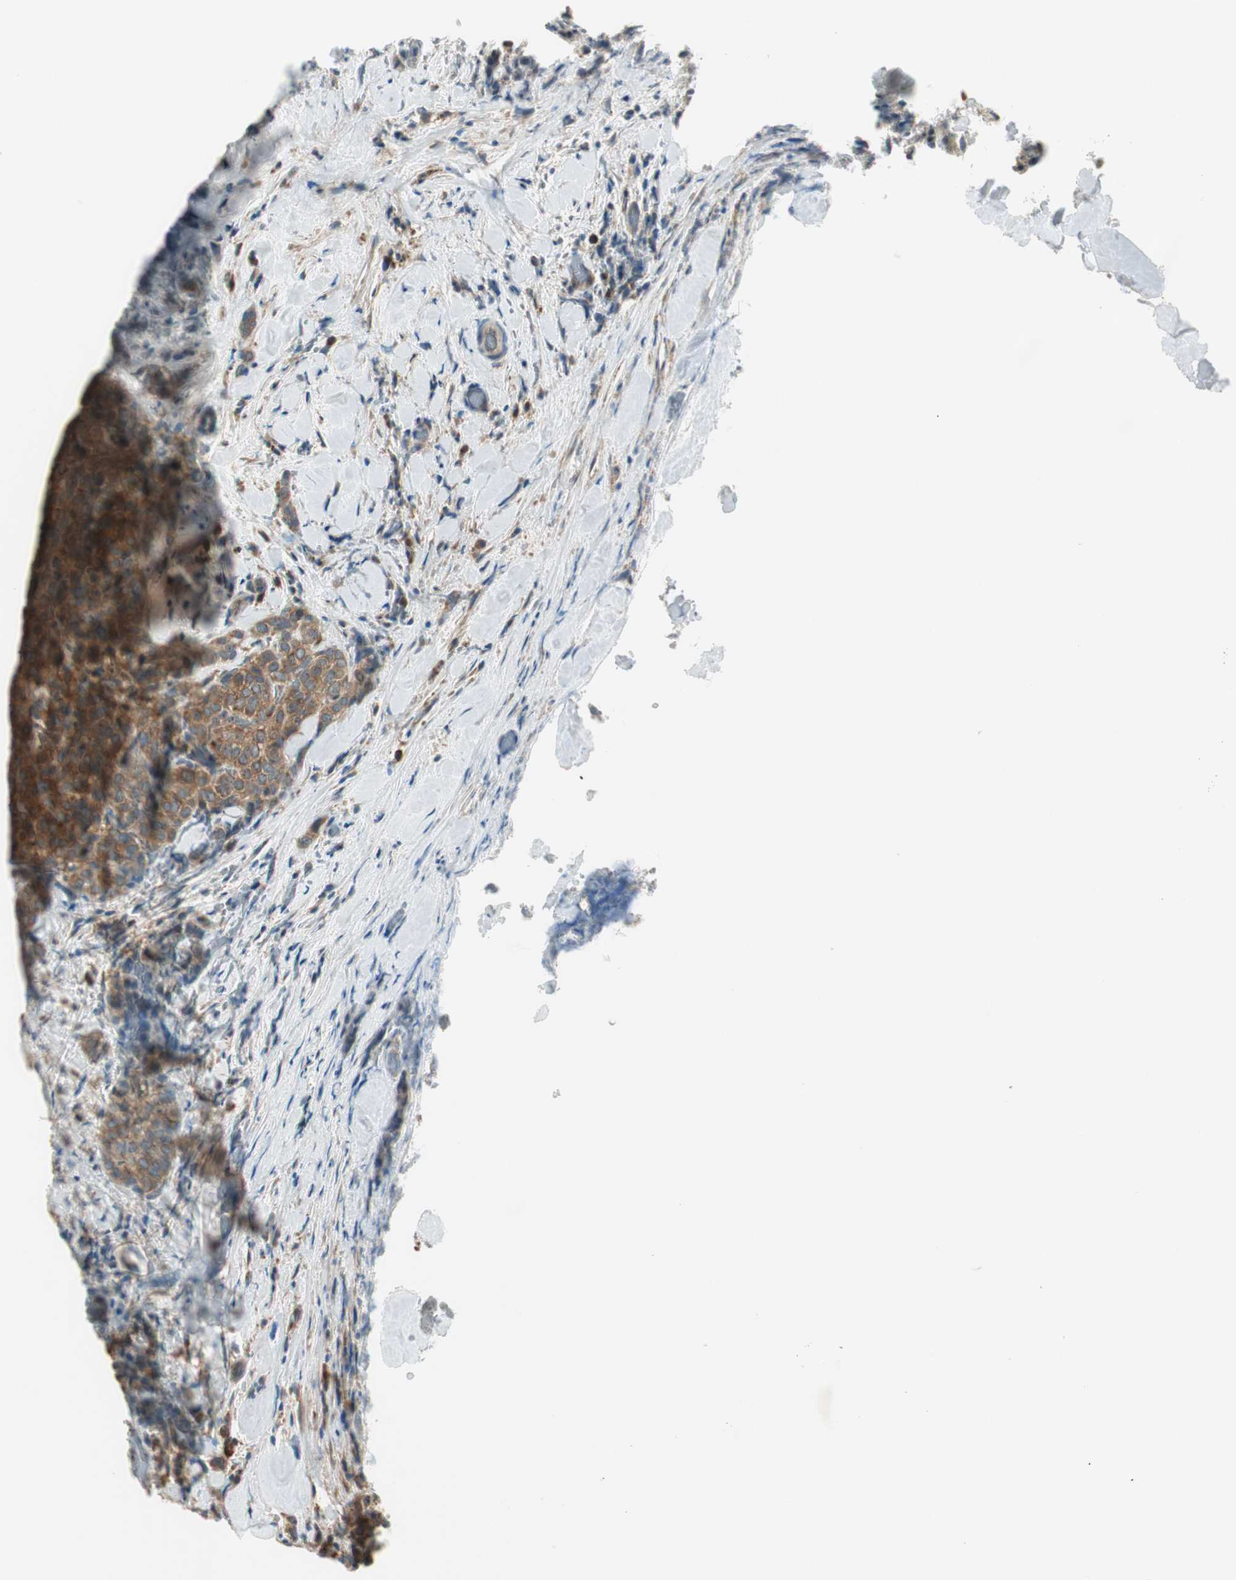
{"staining": {"intensity": "weak", "quantity": ">75%", "location": "cytoplasmic/membranous"}, "tissue": "thyroid cancer", "cell_type": "Tumor cells", "image_type": "cancer", "snomed": [{"axis": "morphology", "description": "Normal tissue, NOS"}, {"axis": "morphology", "description": "Papillary adenocarcinoma, NOS"}, {"axis": "topography", "description": "Thyroid gland"}], "caption": "A brown stain highlights weak cytoplasmic/membranous positivity of a protein in human thyroid papillary adenocarcinoma tumor cells.", "gene": "IPO5", "patient": {"sex": "female", "age": 30}}